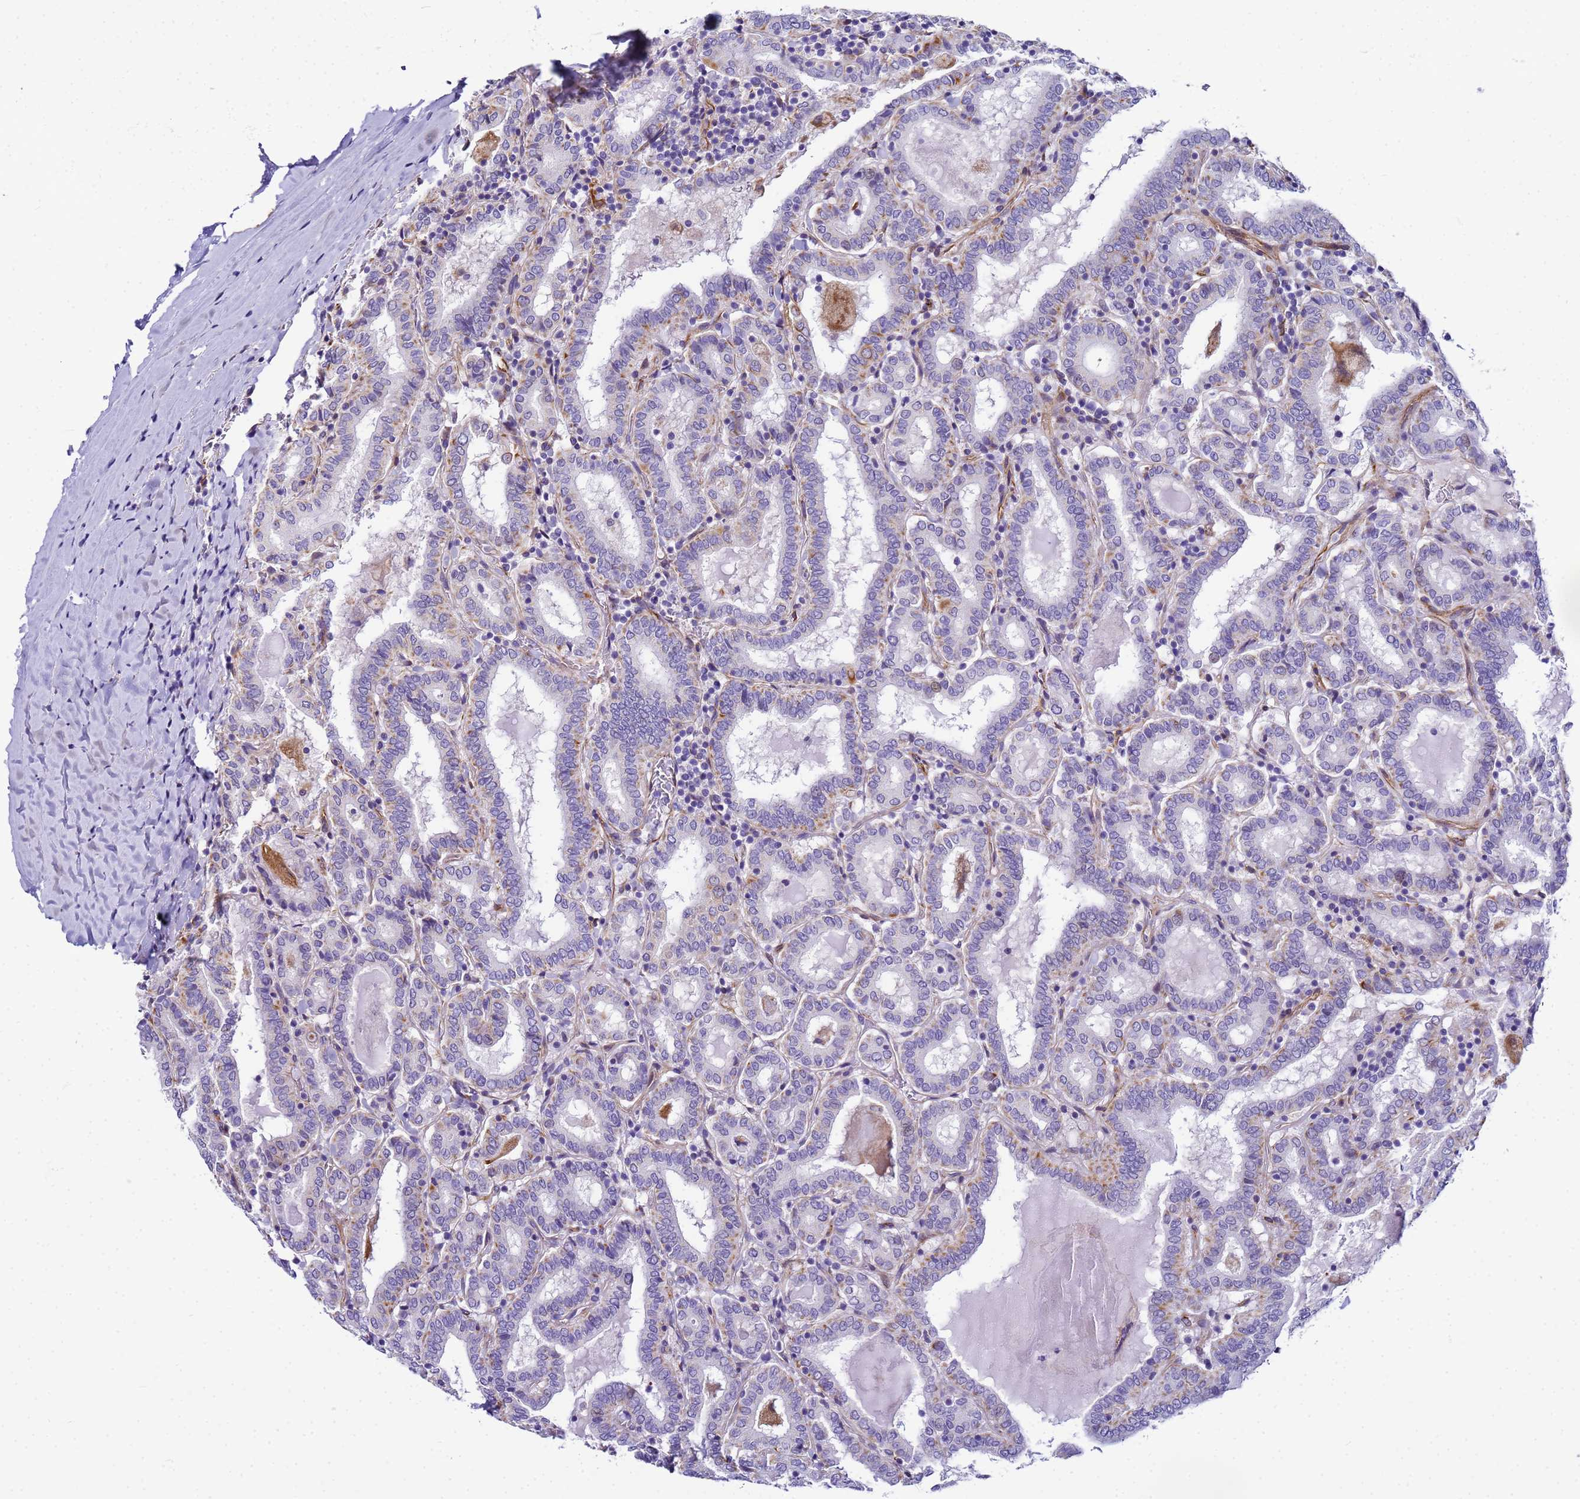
{"staining": {"intensity": "moderate", "quantity": "<25%", "location": "cytoplasmic/membranous"}, "tissue": "thyroid cancer", "cell_type": "Tumor cells", "image_type": "cancer", "snomed": [{"axis": "morphology", "description": "Papillary adenocarcinoma, NOS"}, {"axis": "topography", "description": "Thyroid gland"}], "caption": "Thyroid cancer (papillary adenocarcinoma) stained for a protein (brown) displays moderate cytoplasmic/membranous positive staining in about <25% of tumor cells.", "gene": "UBXN2B", "patient": {"sex": "female", "age": 72}}